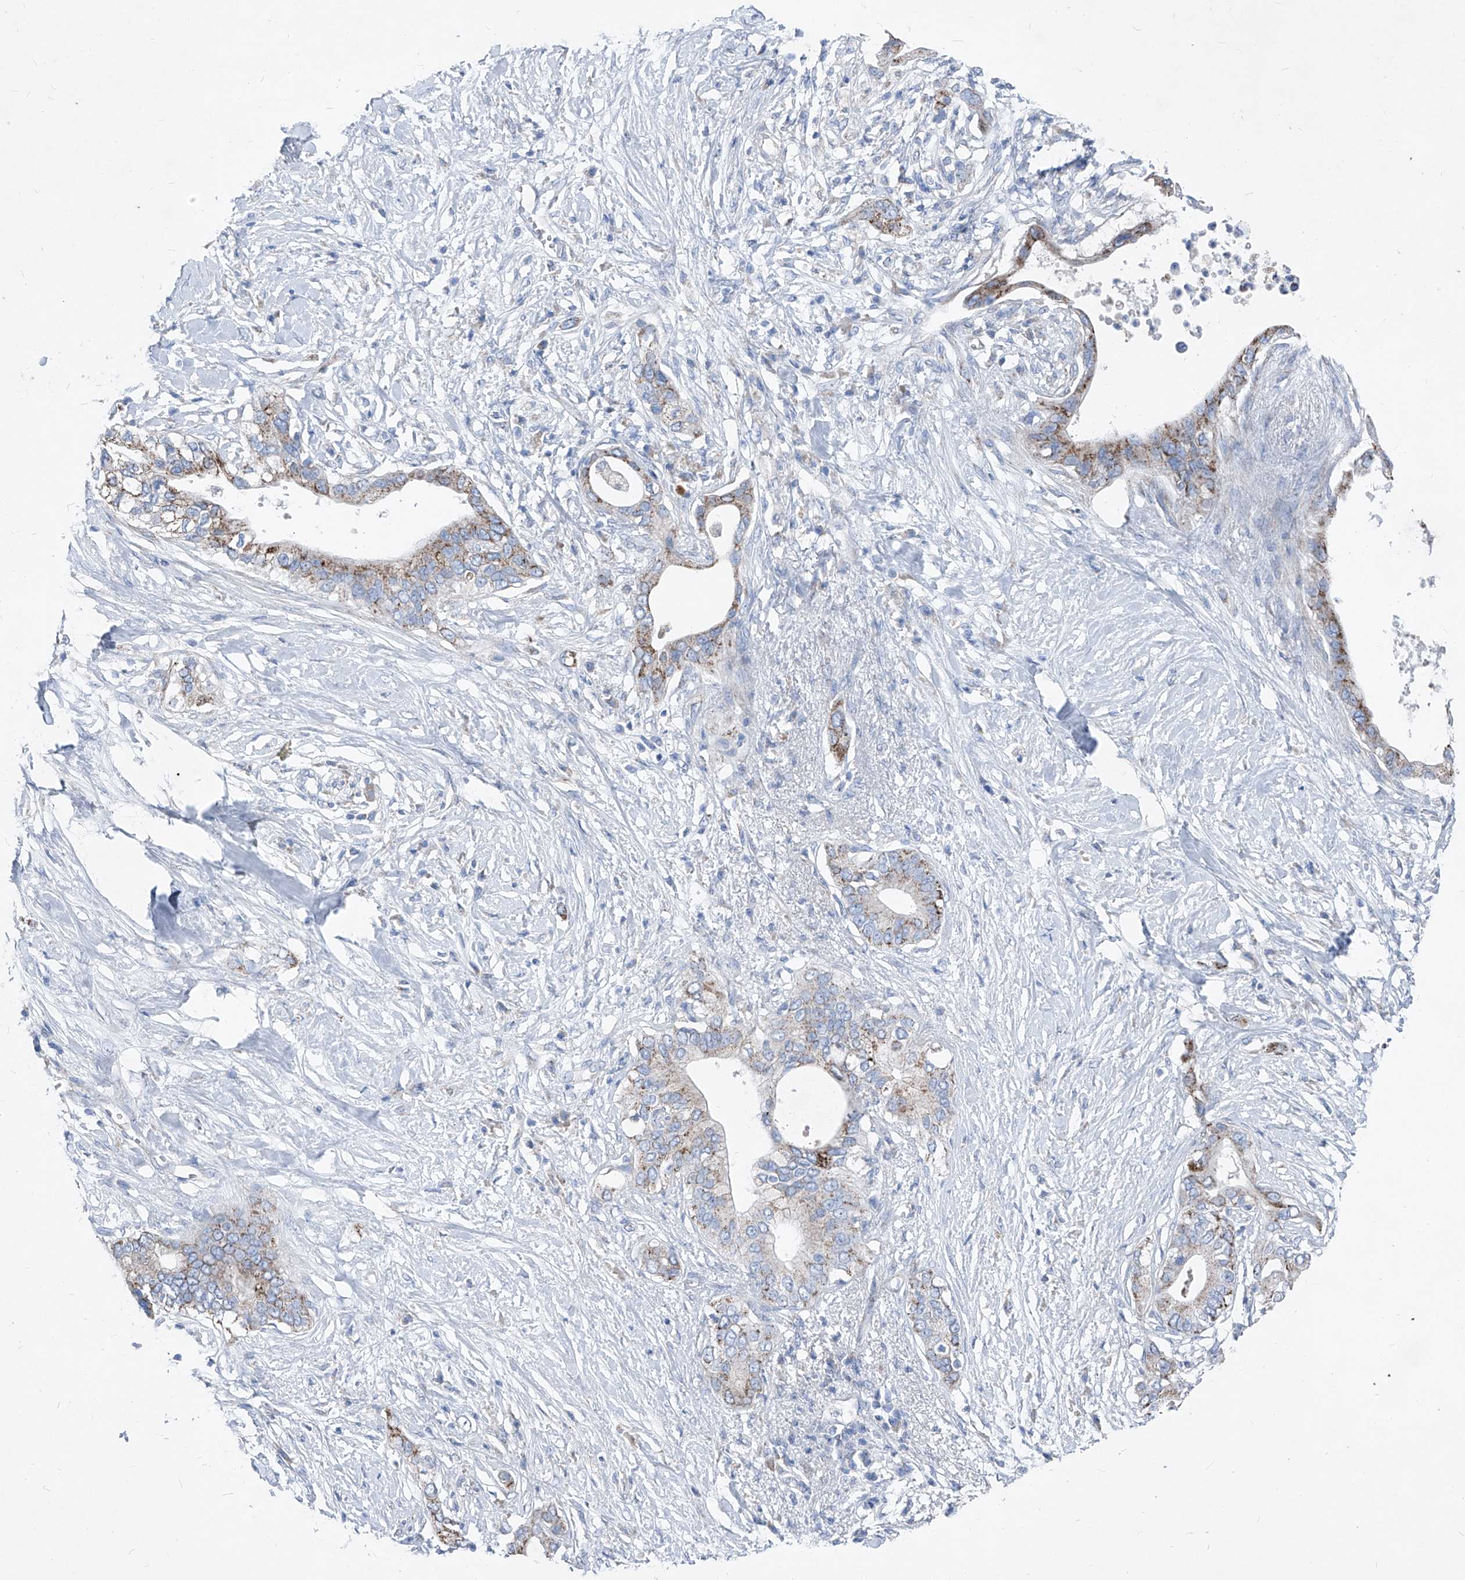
{"staining": {"intensity": "moderate", "quantity": "25%-75%", "location": "cytoplasmic/membranous"}, "tissue": "pancreatic cancer", "cell_type": "Tumor cells", "image_type": "cancer", "snomed": [{"axis": "morphology", "description": "Normal tissue, NOS"}, {"axis": "morphology", "description": "Adenocarcinoma, NOS"}, {"axis": "topography", "description": "Pancreas"}, {"axis": "topography", "description": "Peripheral nerve tissue"}], "caption": "IHC micrograph of neoplastic tissue: pancreatic cancer (adenocarcinoma) stained using immunohistochemistry (IHC) demonstrates medium levels of moderate protein expression localized specifically in the cytoplasmic/membranous of tumor cells, appearing as a cytoplasmic/membranous brown color.", "gene": "AGPS", "patient": {"sex": "male", "age": 59}}